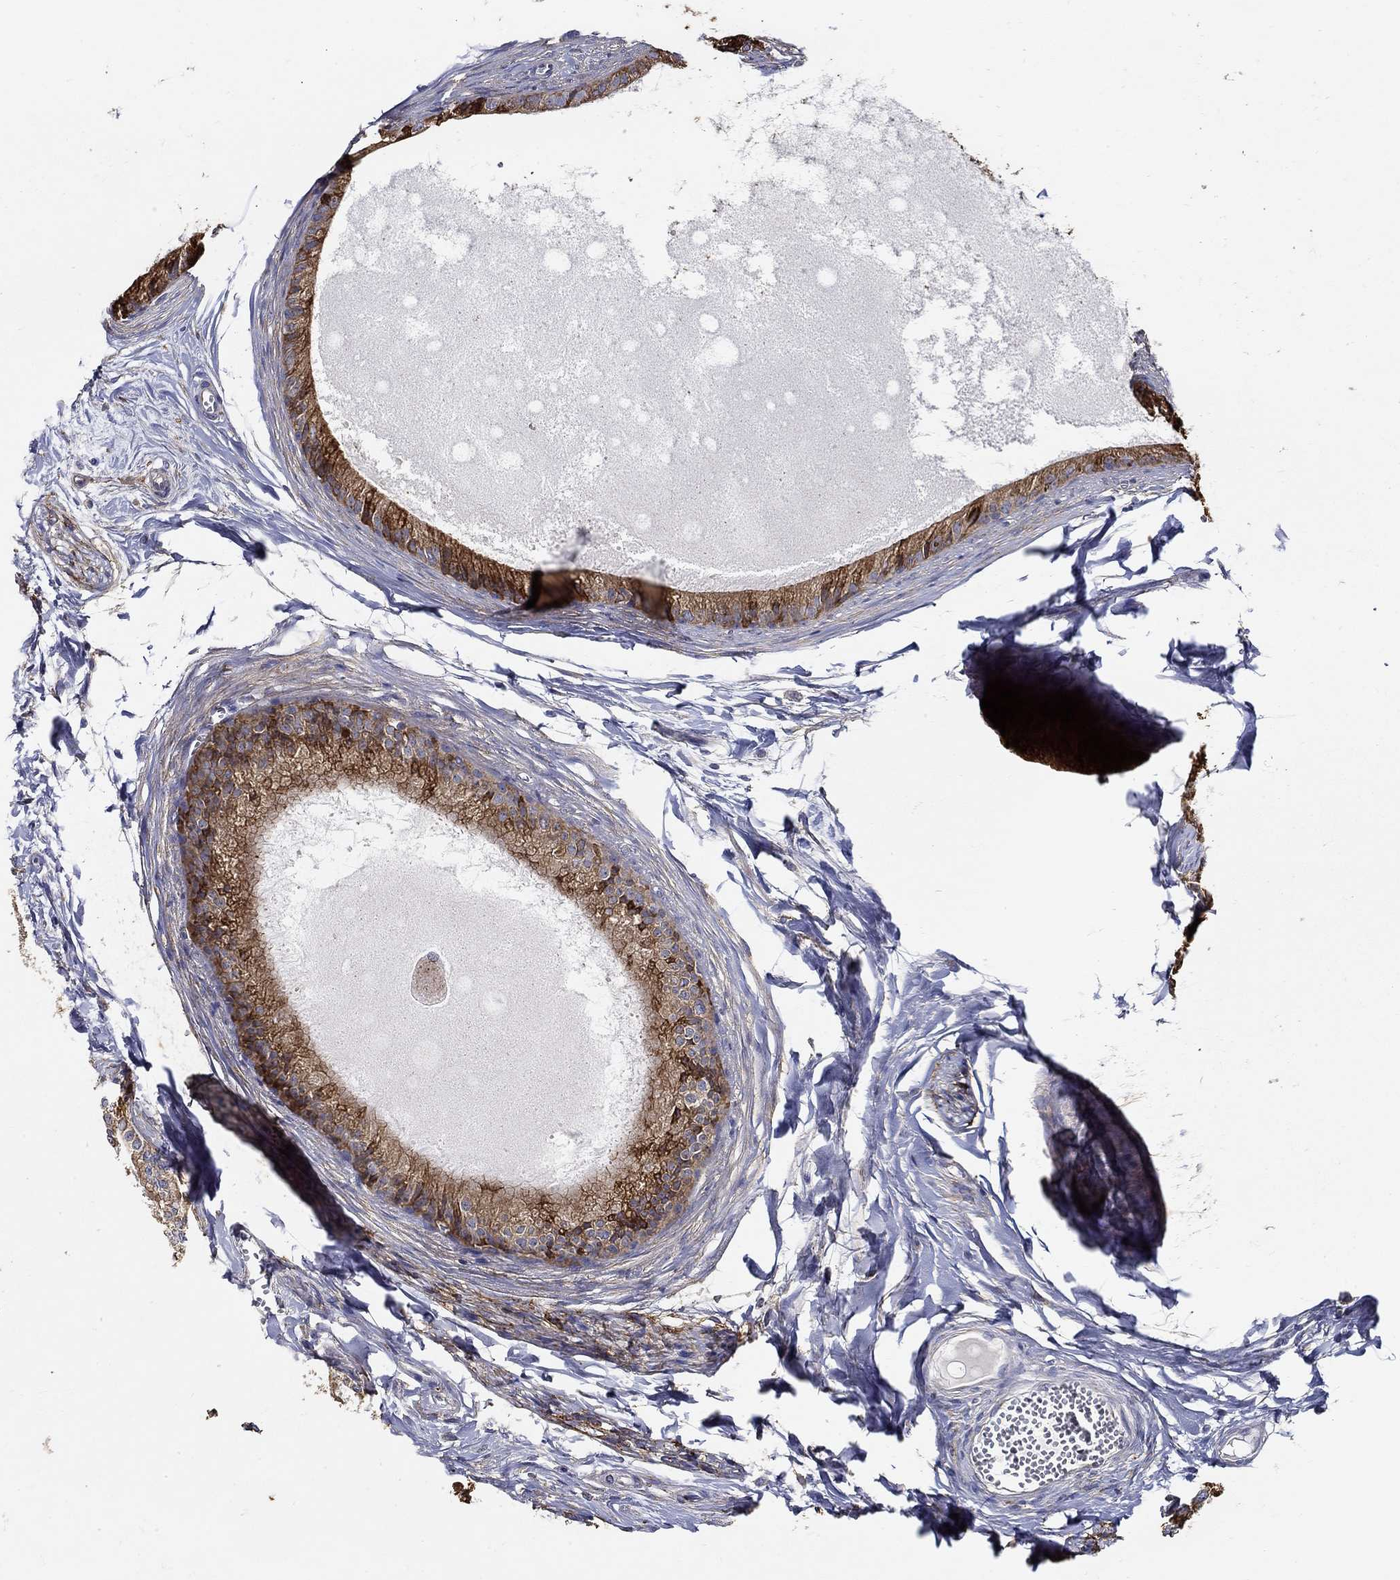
{"staining": {"intensity": "strong", "quantity": "25%-75%", "location": "cytoplasmic/membranous"}, "tissue": "epididymis", "cell_type": "Glandular cells", "image_type": "normal", "snomed": [{"axis": "morphology", "description": "Normal tissue, NOS"}, {"axis": "topography", "description": "Epididymis"}], "caption": "IHC of benign epididymis demonstrates high levels of strong cytoplasmic/membranous expression in approximately 25%-75% of glandular cells. Nuclei are stained in blue.", "gene": "EMILIN3", "patient": {"sex": "male", "age": 51}}